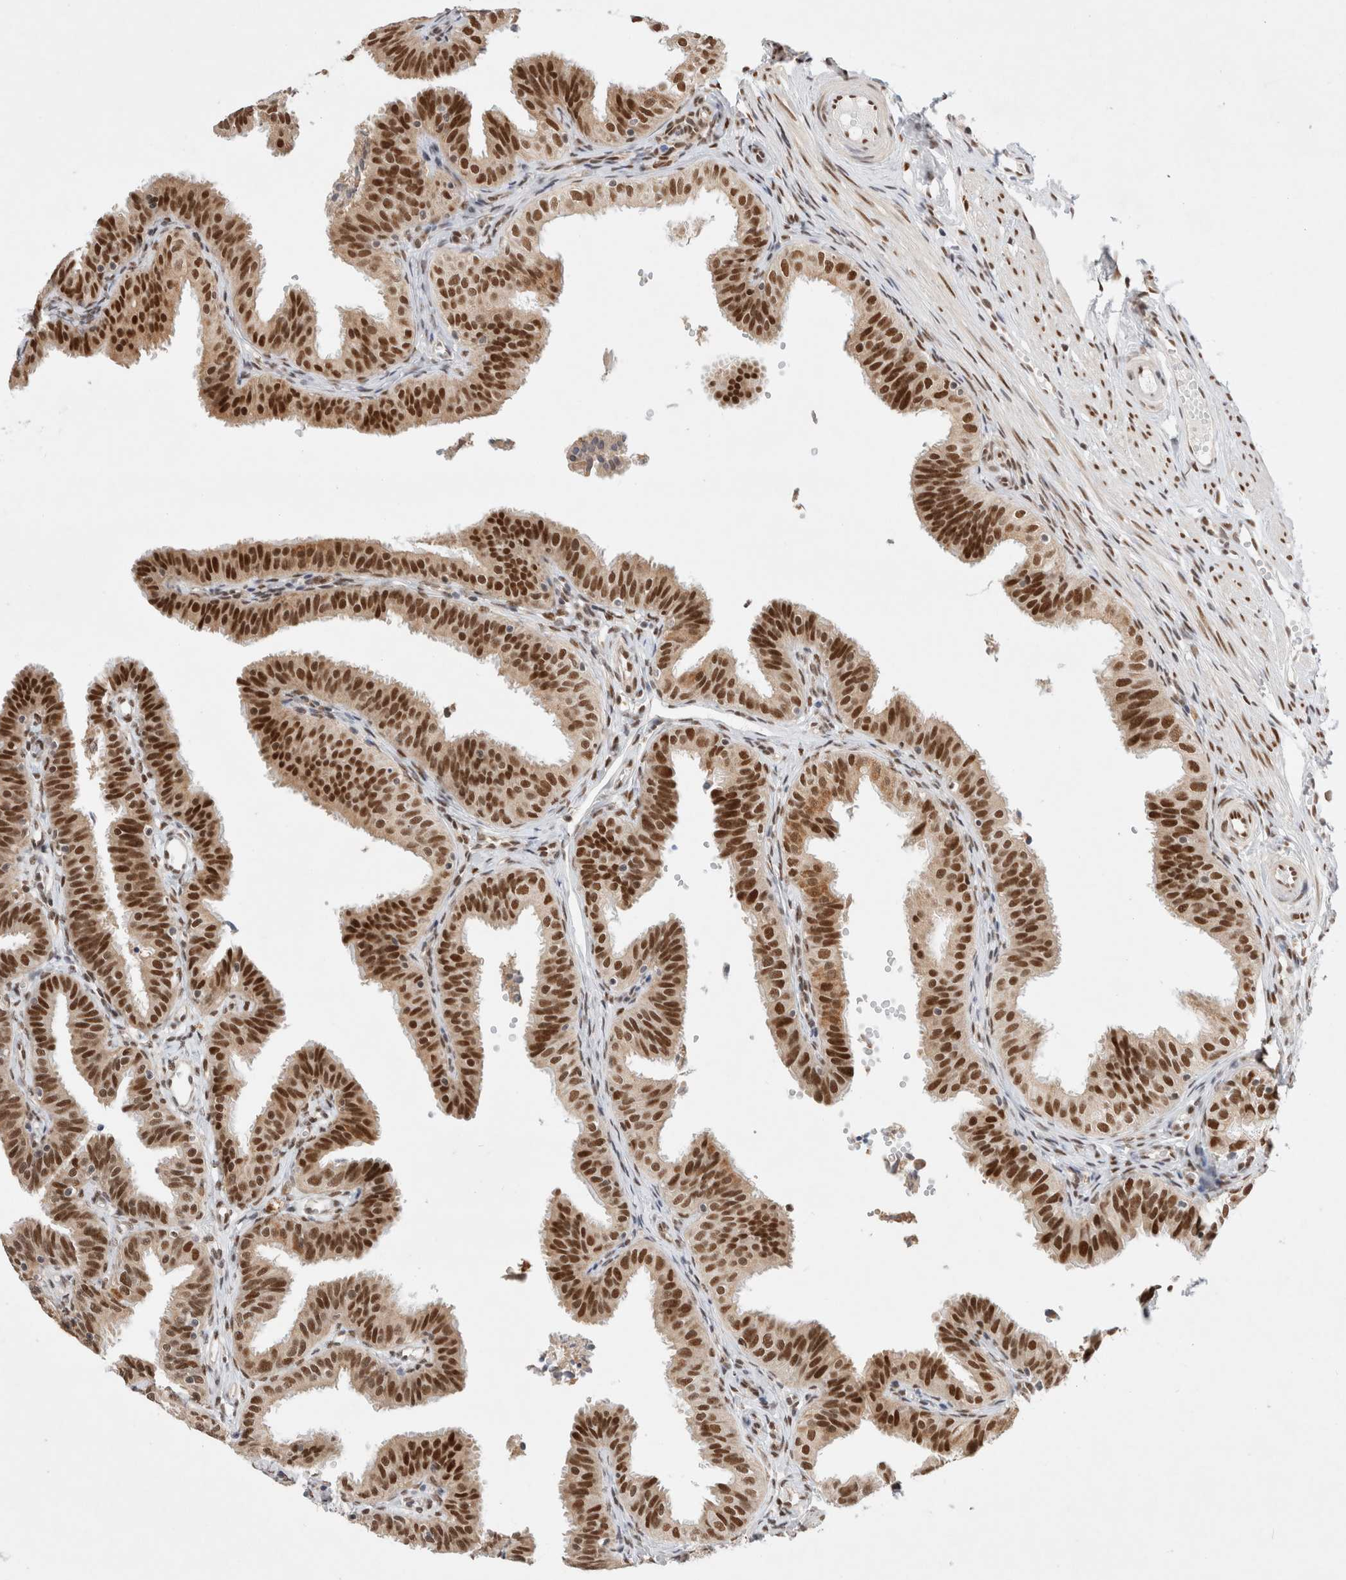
{"staining": {"intensity": "strong", "quantity": ">75%", "location": "nuclear"}, "tissue": "fallopian tube", "cell_type": "Glandular cells", "image_type": "normal", "snomed": [{"axis": "morphology", "description": "Normal tissue, NOS"}, {"axis": "topography", "description": "Fallopian tube"}], "caption": "Glandular cells exhibit strong nuclear staining in about >75% of cells in unremarkable fallopian tube.", "gene": "GTF2I", "patient": {"sex": "female", "age": 35}}